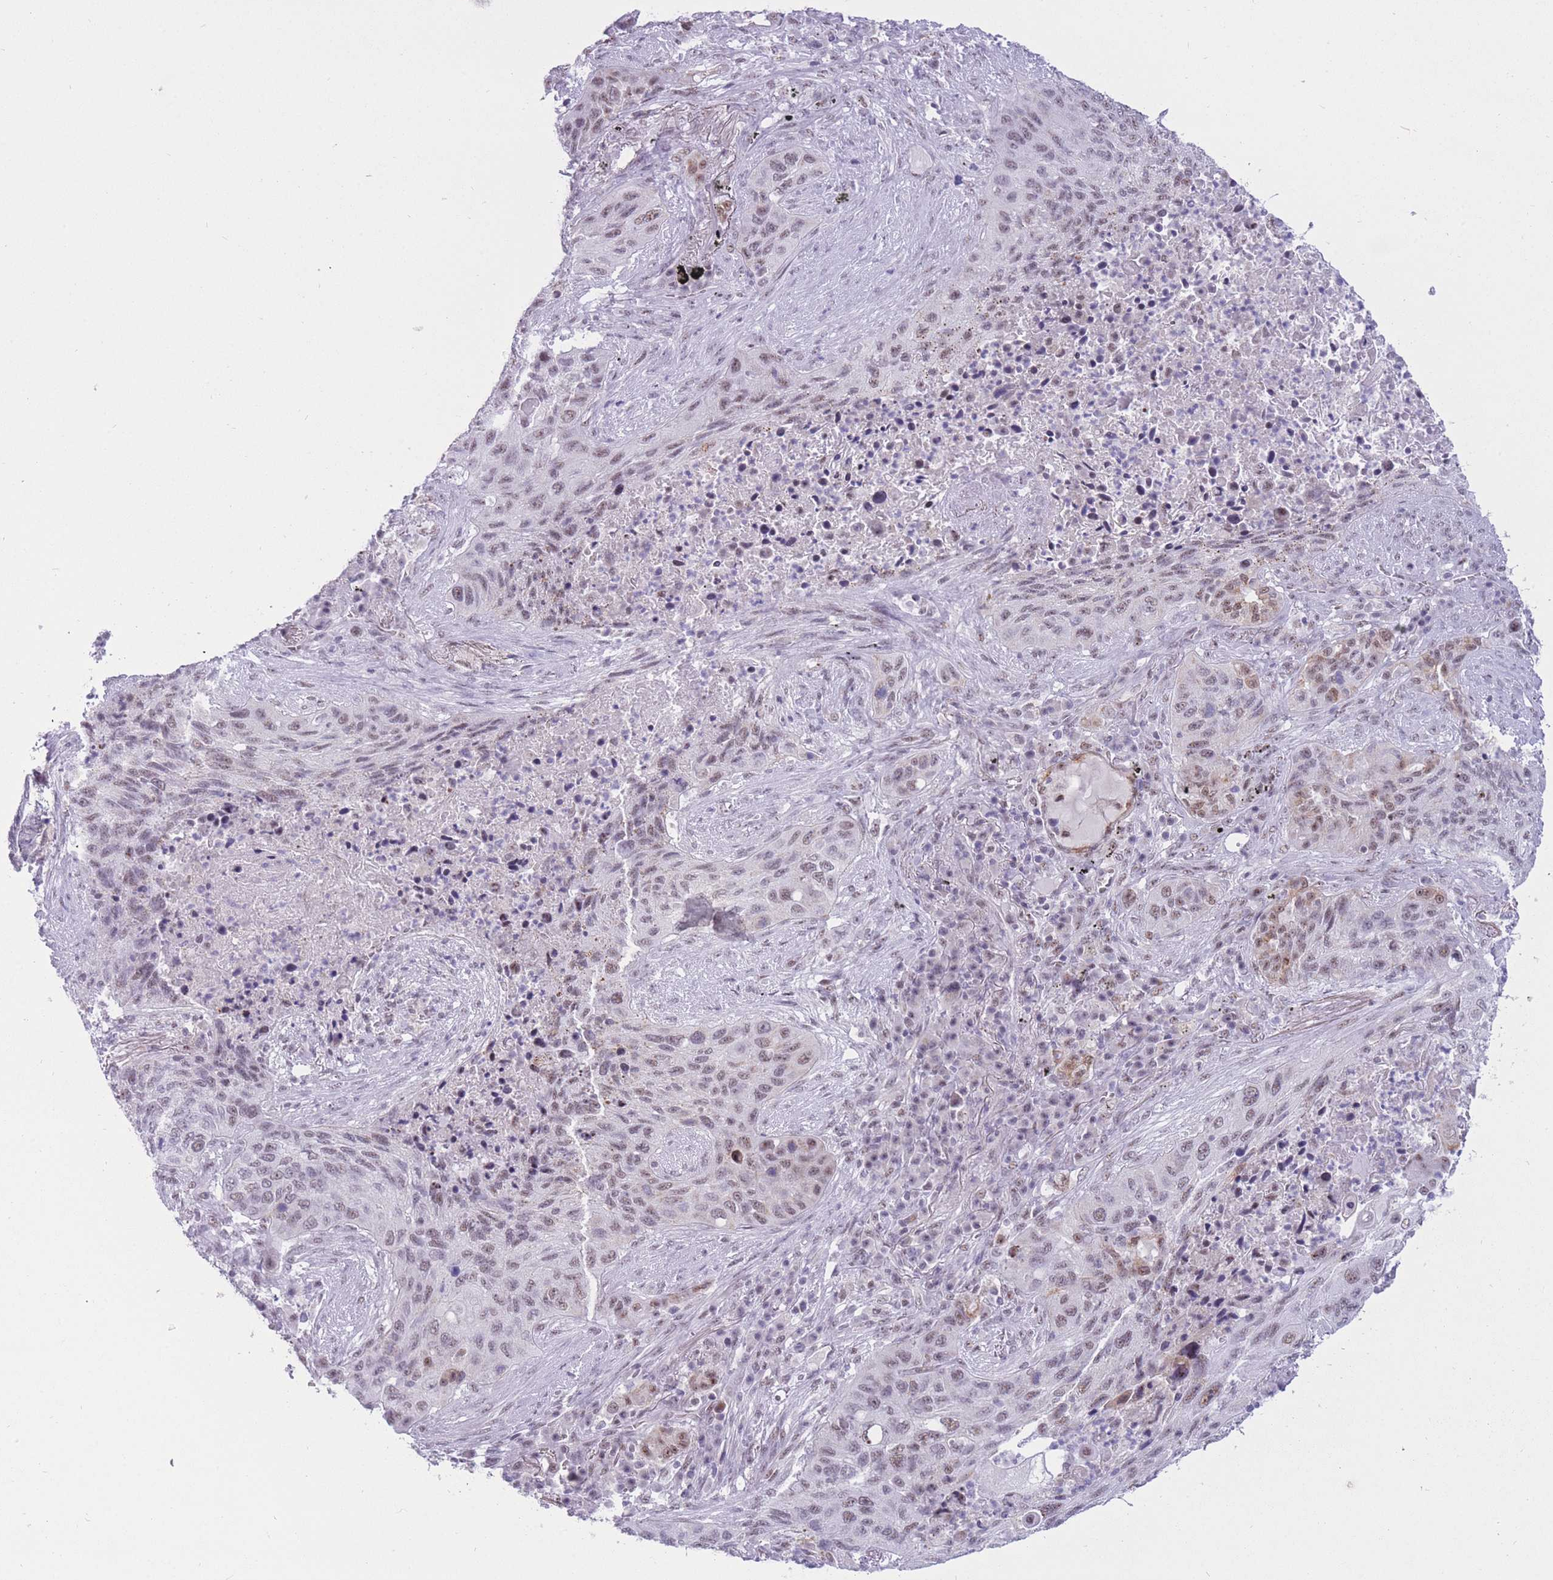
{"staining": {"intensity": "moderate", "quantity": "<25%", "location": "nuclear"}, "tissue": "lung cancer", "cell_type": "Tumor cells", "image_type": "cancer", "snomed": [{"axis": "morphology", "description": "Squamous cell carcinoma, NOS"}, {"axis": "topography", "description": "Lung"}], "caption": "This micrograph demonstrates lung squamous cell carcinoma stained with immunohistochemistry (IHC) to label a protein in brown. The nuclear of tumor cells show moderate positivity for the protein. Nuclei are counter-stained blue.", "gene": "CYP2B6", "patient": {"sex": "female", "age": 63}}